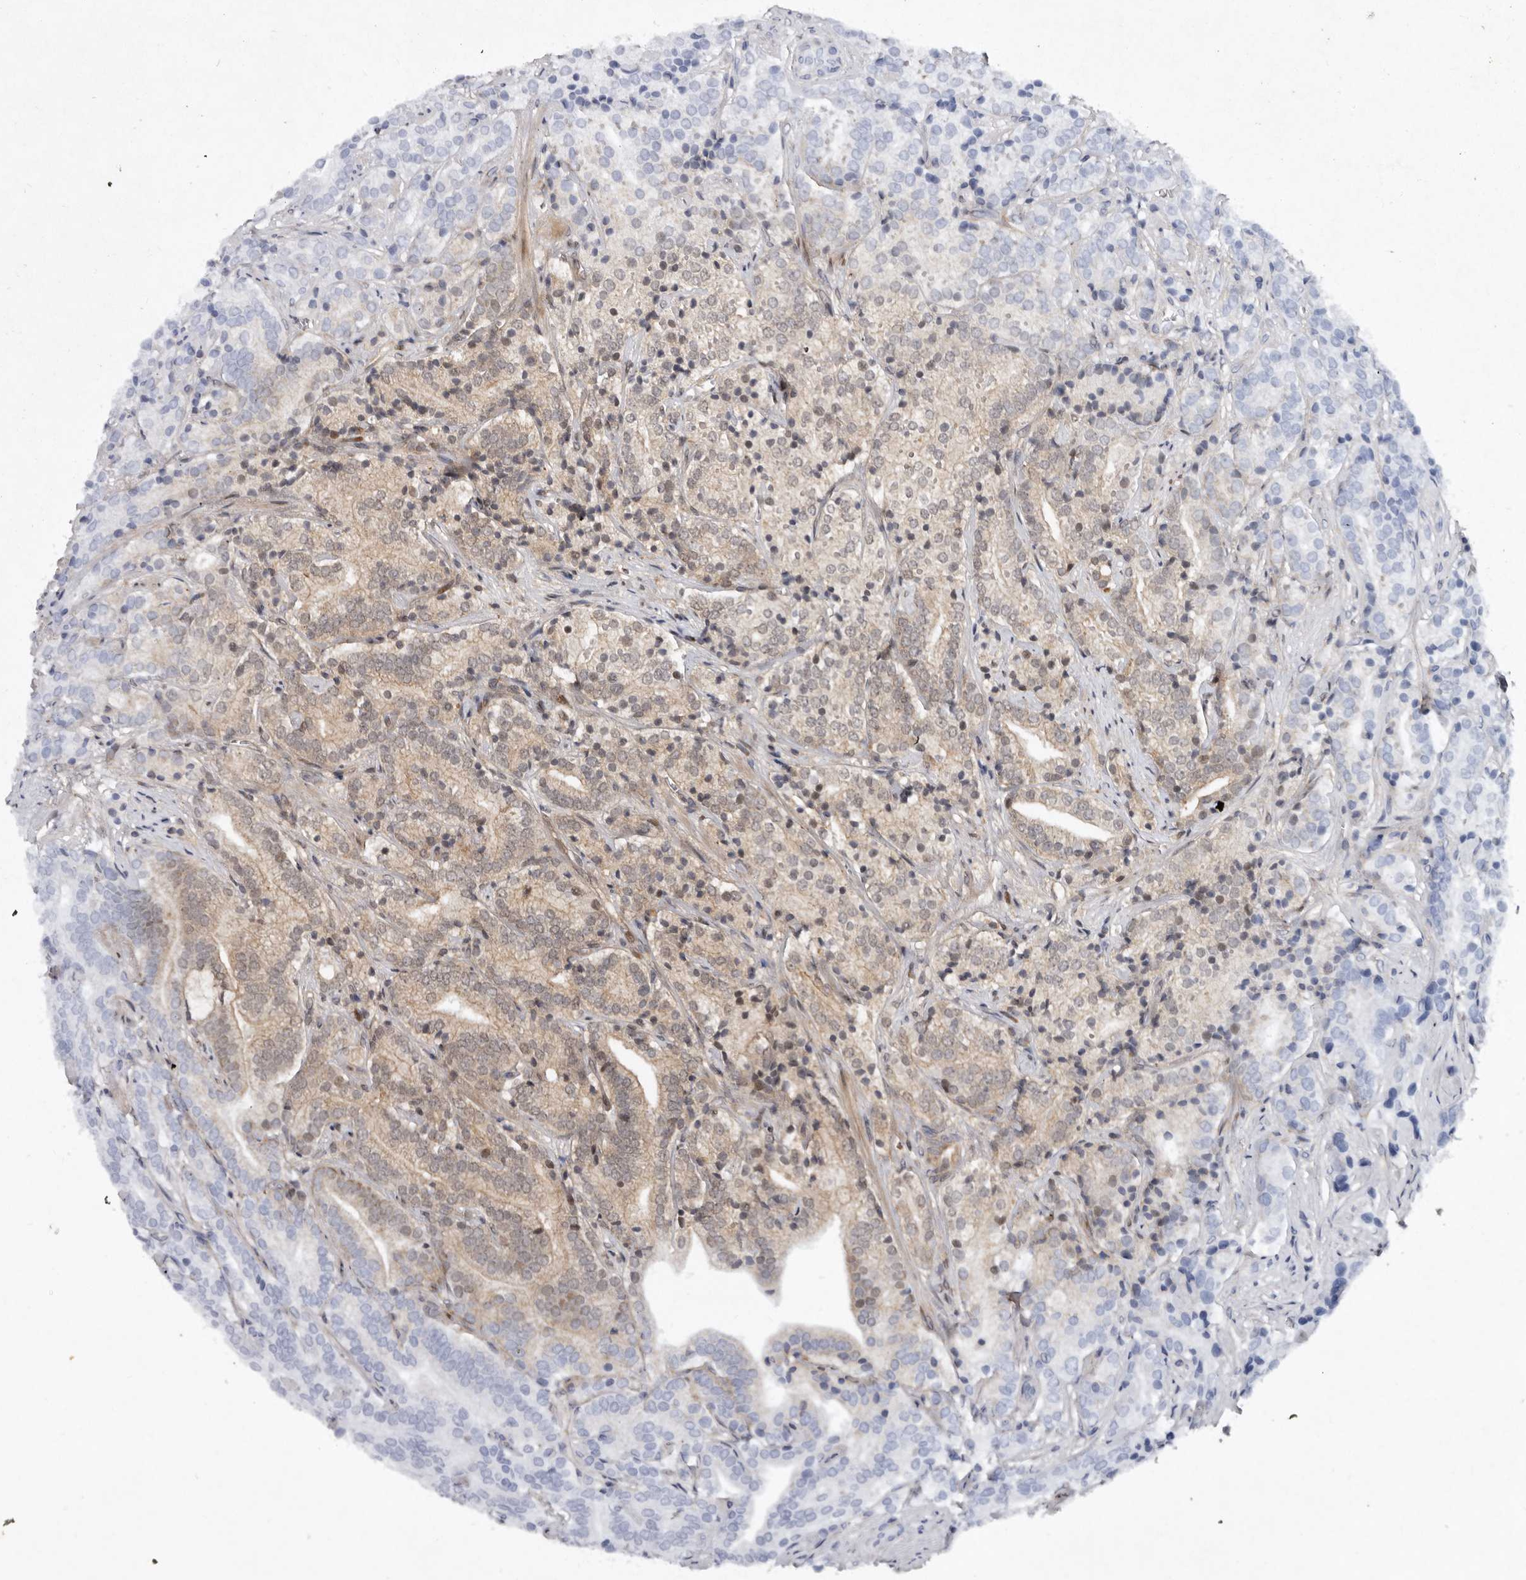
{"staining": {"intensity": "weak", "quantity": "25%-75%", "location": "cytoplasmic/membranous"}, "tissue": "prostate cancer", "cell_type": "Tumor cells", "image_type": "cancer", "snomed": [{"axis": "morphology", "description": "Adenocarcinoma, High grade"}, {"axis": "topography", "description": "Prostate"}], "caption": "Immunohistochemical staining of prostate cancer shows weak cytoplasmic/membranous protein positivity in approximately 25%-75% of tumor cells.", "gene": "ABL1", "patient": {"sex": "male", "age": 57}}